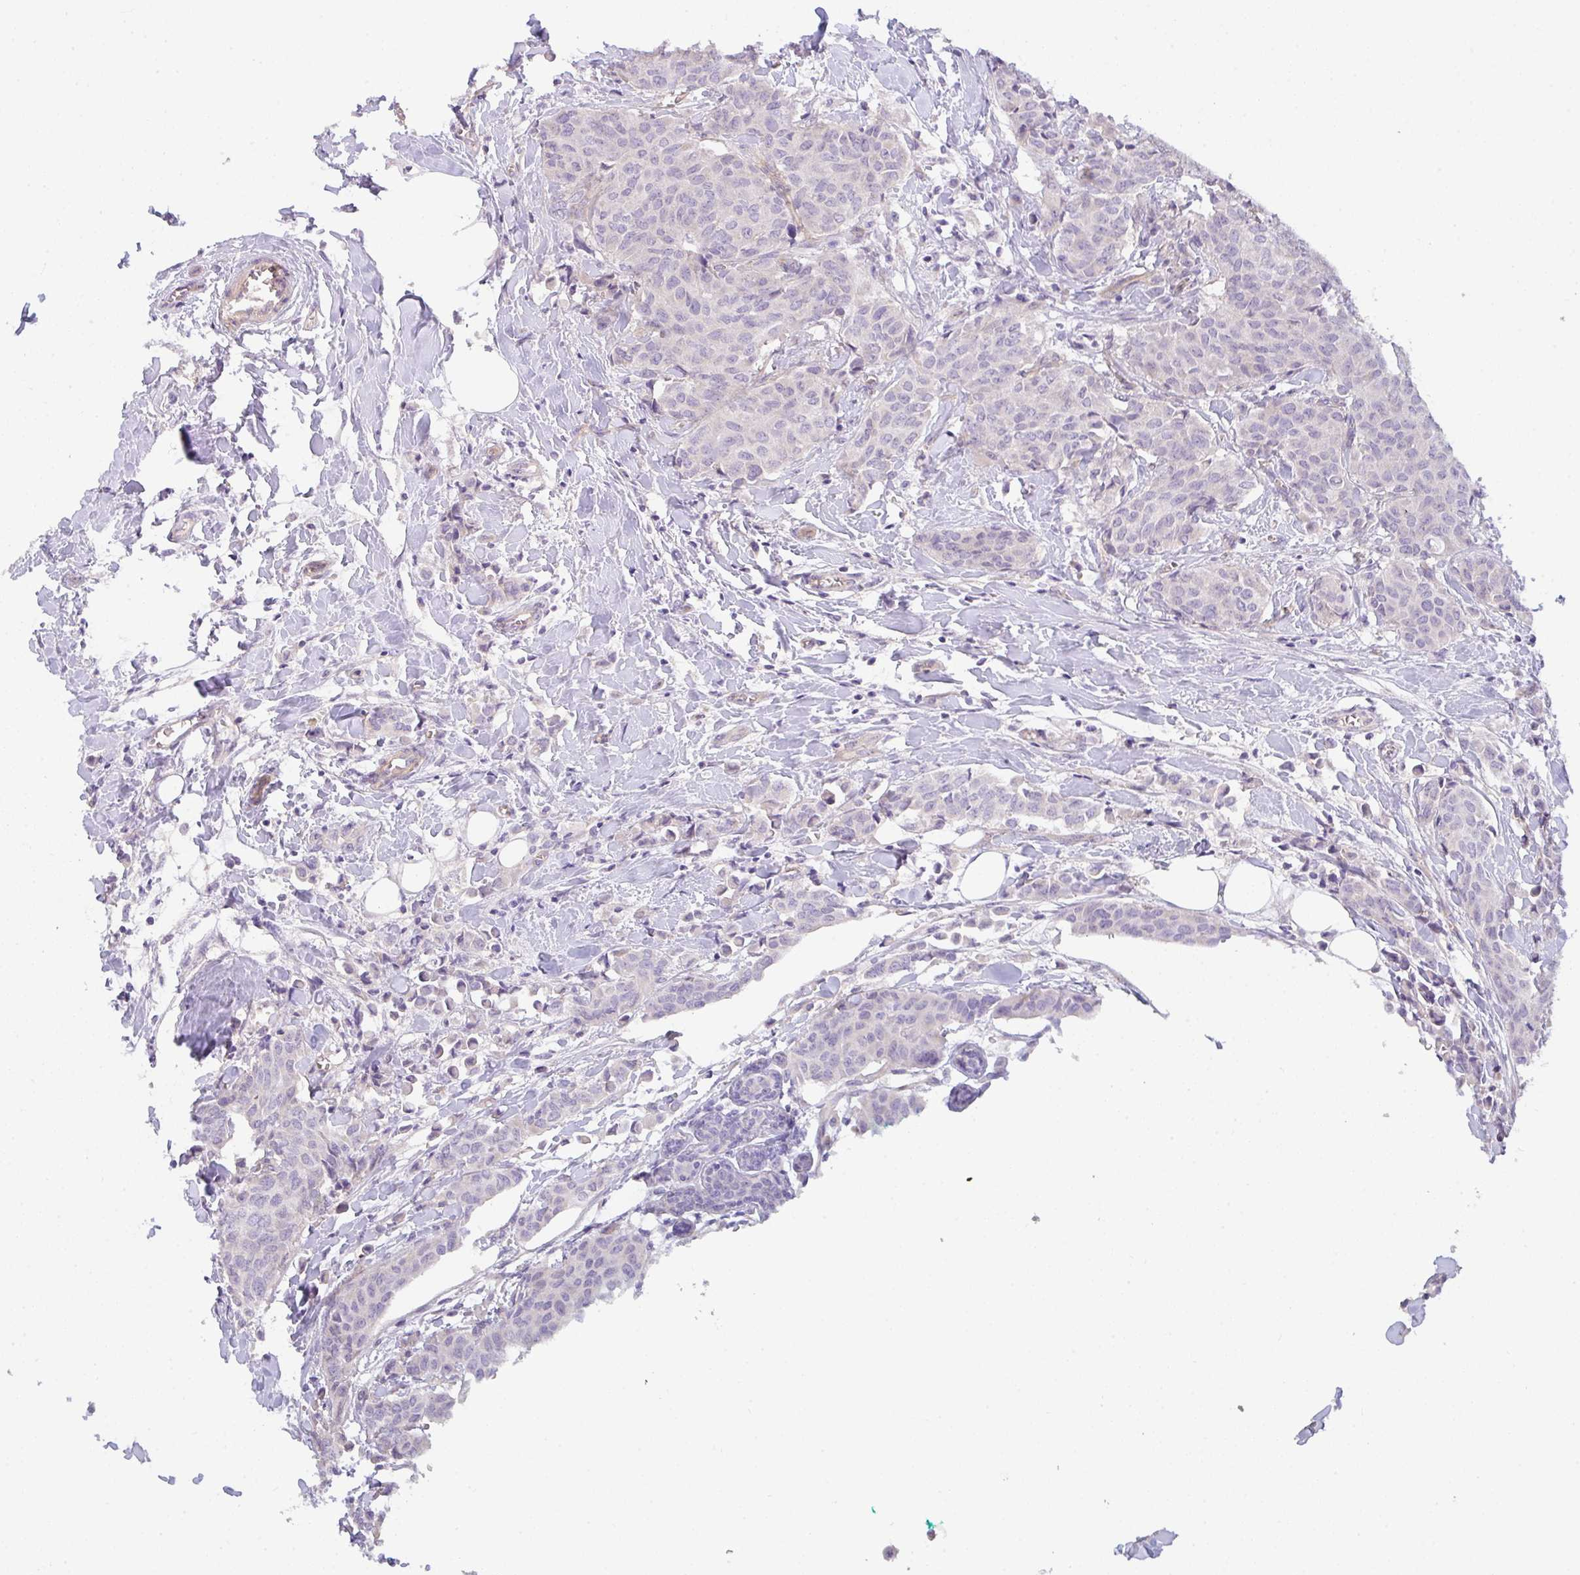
{"staining": {"intensity": "negative", "quantity": "none", "location": "none"}, "tissue": "breast cancer", "cell_type": "Tumor cells", "image_type": "cancer", "snomed": [{"axis": "morphology", "description": "Duct carcinoma"}, {"axis": "topography", "description": "Breast"}], "caption": "Immunohistochemistry (IHC) micrograph of neoplastic tissue: breast invasive ductal carcinoma stained with DAB shows no significant protein staining in tumor cells.", "gene": "FILIP1", "patient": {"sex": "female", "age": 47}}